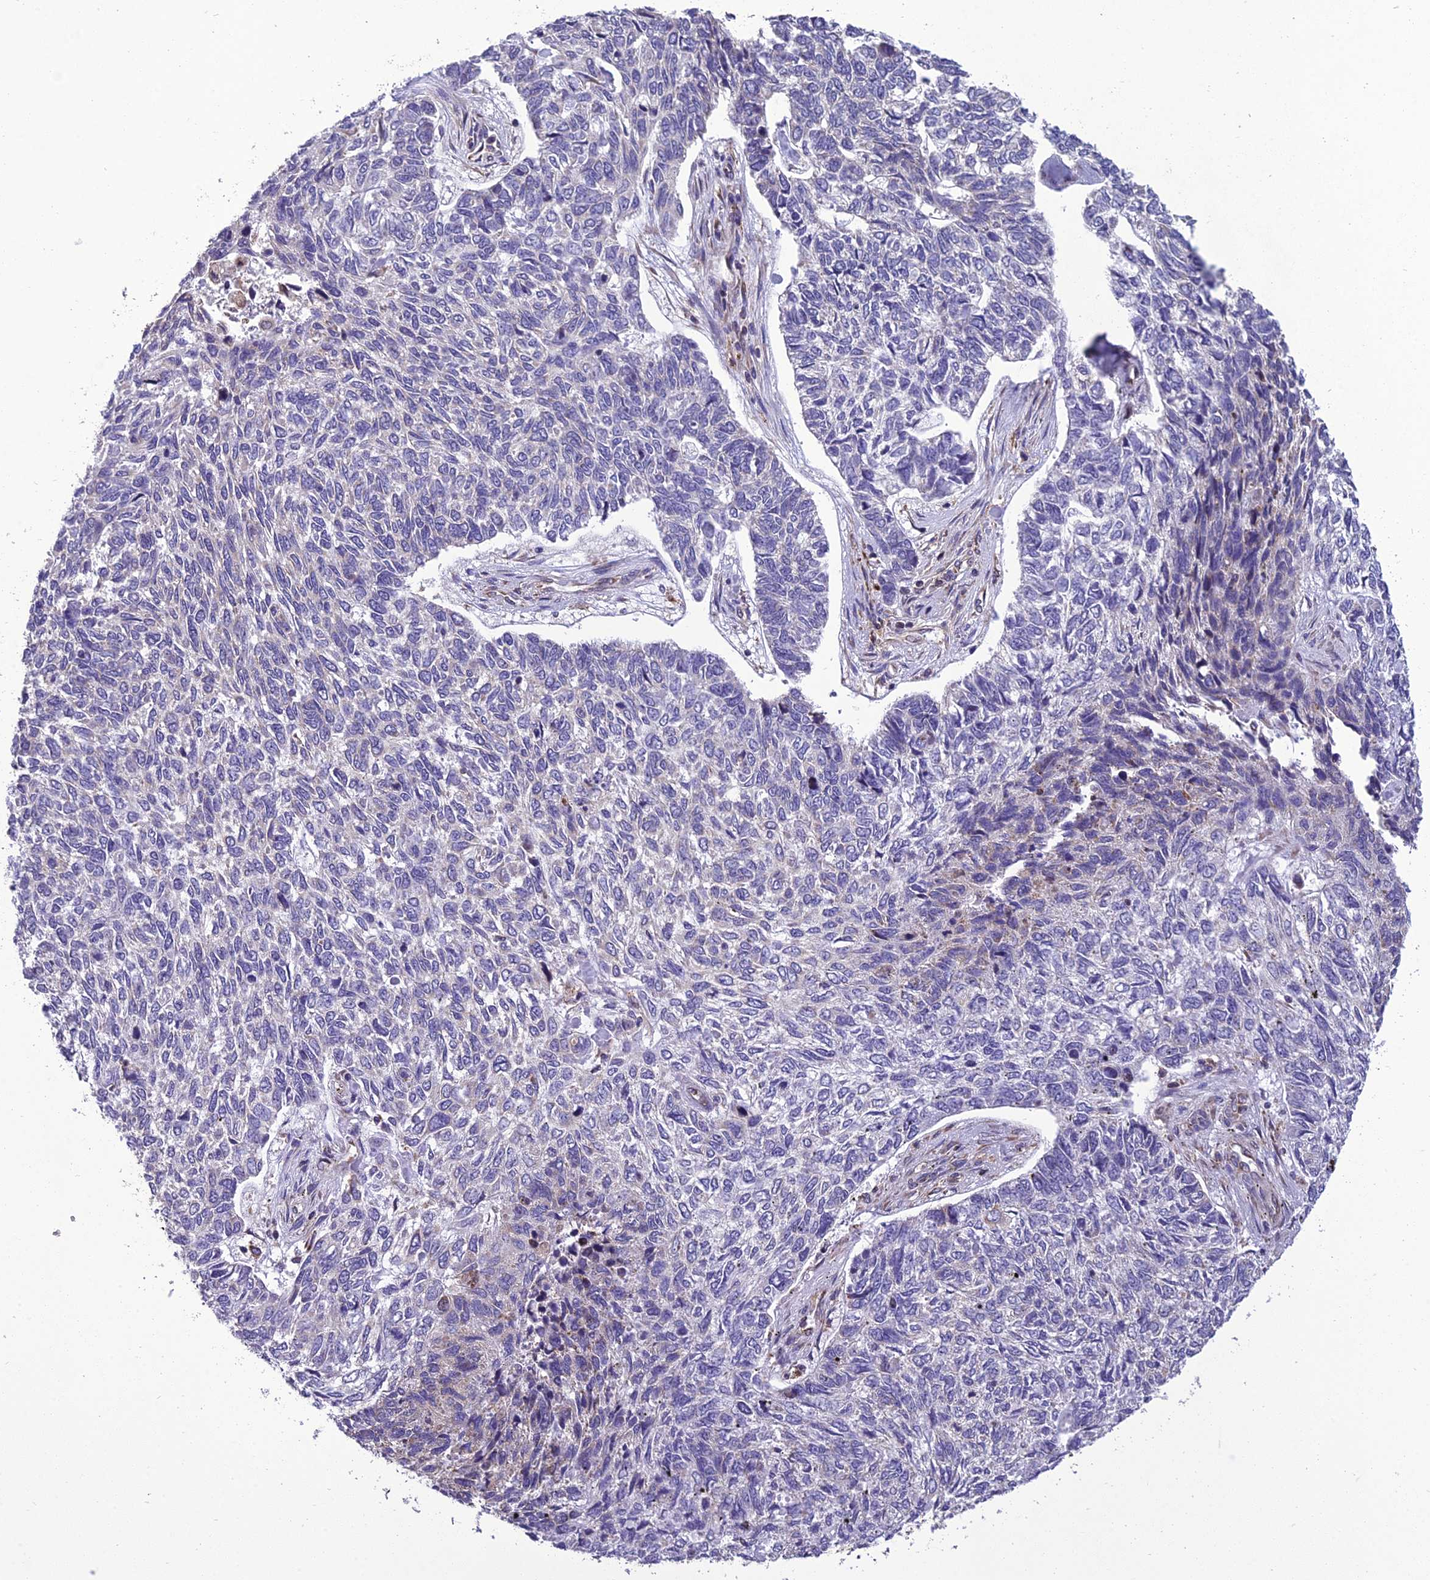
{"staining": {"intensity": "negative", "quantity": "none", "location": "none"}, "tissue": "skin cancer", "cell_type": "Tumor cells", "image_type": "cancer", "snomed": [{"axis": "morphology", "description": "Basal cell carcinoma"}, {"axis": "topography", "description": "Skin"}], "caption": "High magnification brightfield microscopy of skin cancer stained with DAB (3,3'-diaminobenzidine) (brown) and counterstained with hematoxylin (blue): tumor cells show no significant staining.", "gene": "GIMAP1", "patient": {"sex": "female", "age": 65}}